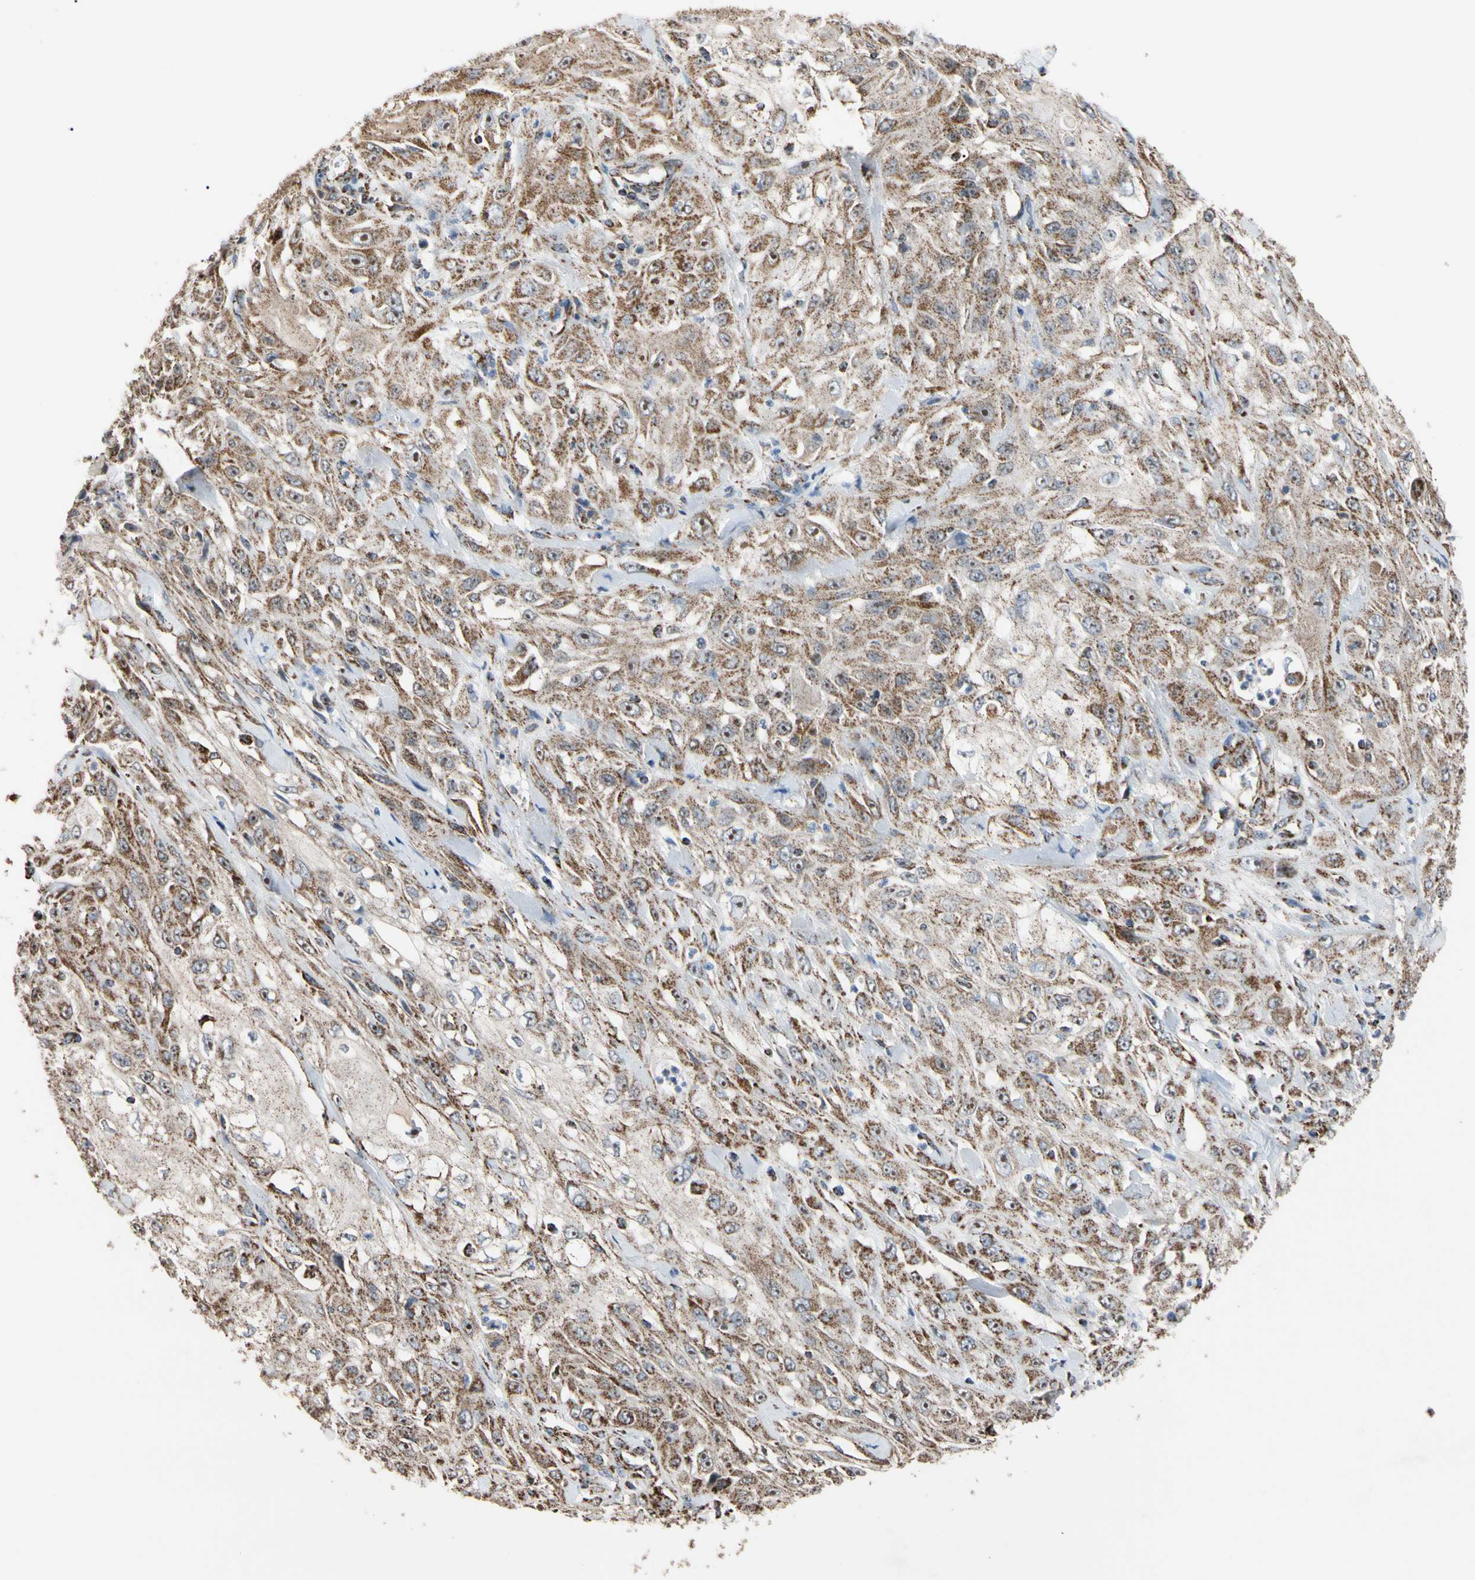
{"staining": {"intensity": "moderate", "quantity": ">75%", "location": "cytoplasmic/membranous"}, "tissue": "skin cancer", "cell_type": "Tumor cells", "image_type": "cancer", "snomed": [{"axis": "morphology", "description": "Squamous cell carcinoma, NOS"}, {"axis": "morphology", "description": "Squamous cell carcinoma, metastatic, NOS"}, {"axis": "topography", "description": "Skin"}, {"axis": "topography", "description": "Lymph node"}], "caption": "Skin cancer stained for a protein (brown) reveals moderate cytoplasmic/membranous positive expression in about >75% of tumor cells.", "gene": "FAM110B", "patient": {"sex": "male", "age": 75}}